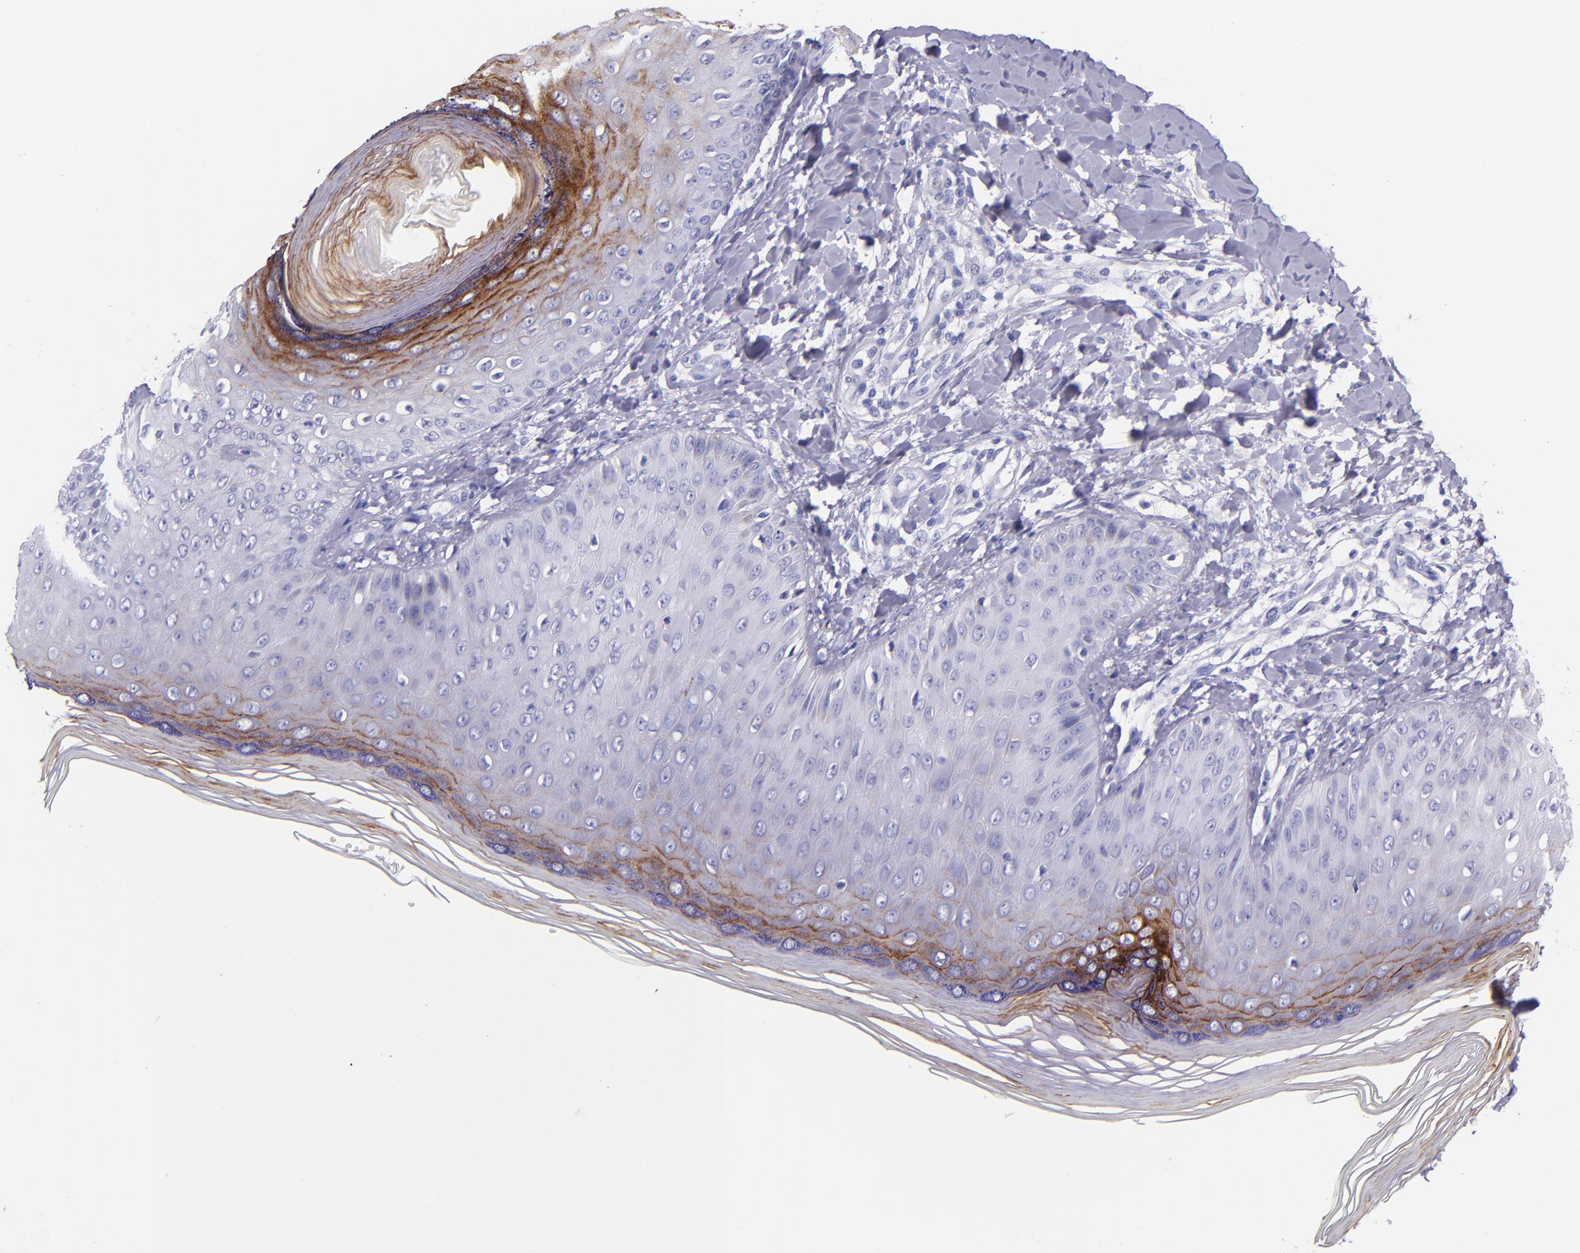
{"staining": {"intensity": "moderate", "quantity": "<25%", "location": "cytoplasmic/membranous"}, "tissue": "skin", "cell_type": "Epidermal cells", "image_type": "normal", "snomed": [{"axis": "morphology", "description": "Normal tissue, NOS"}, {"axis": "morphology", "description": "Inflammation, NOS"}, {"axis": "topography", "description": "Soft tissue"}, {"axis": "topography", "description": "Anal"}], "caption": "A high-resolution histopathology image shows immunohistochemistry (IHC) staining of normal skin, which demonstrates moderate cytoplasmic/membranous expression in approximately <25% of epidermal cells.", "gene": "SLPI", "patient": {"sex": "female", "age": 15}}